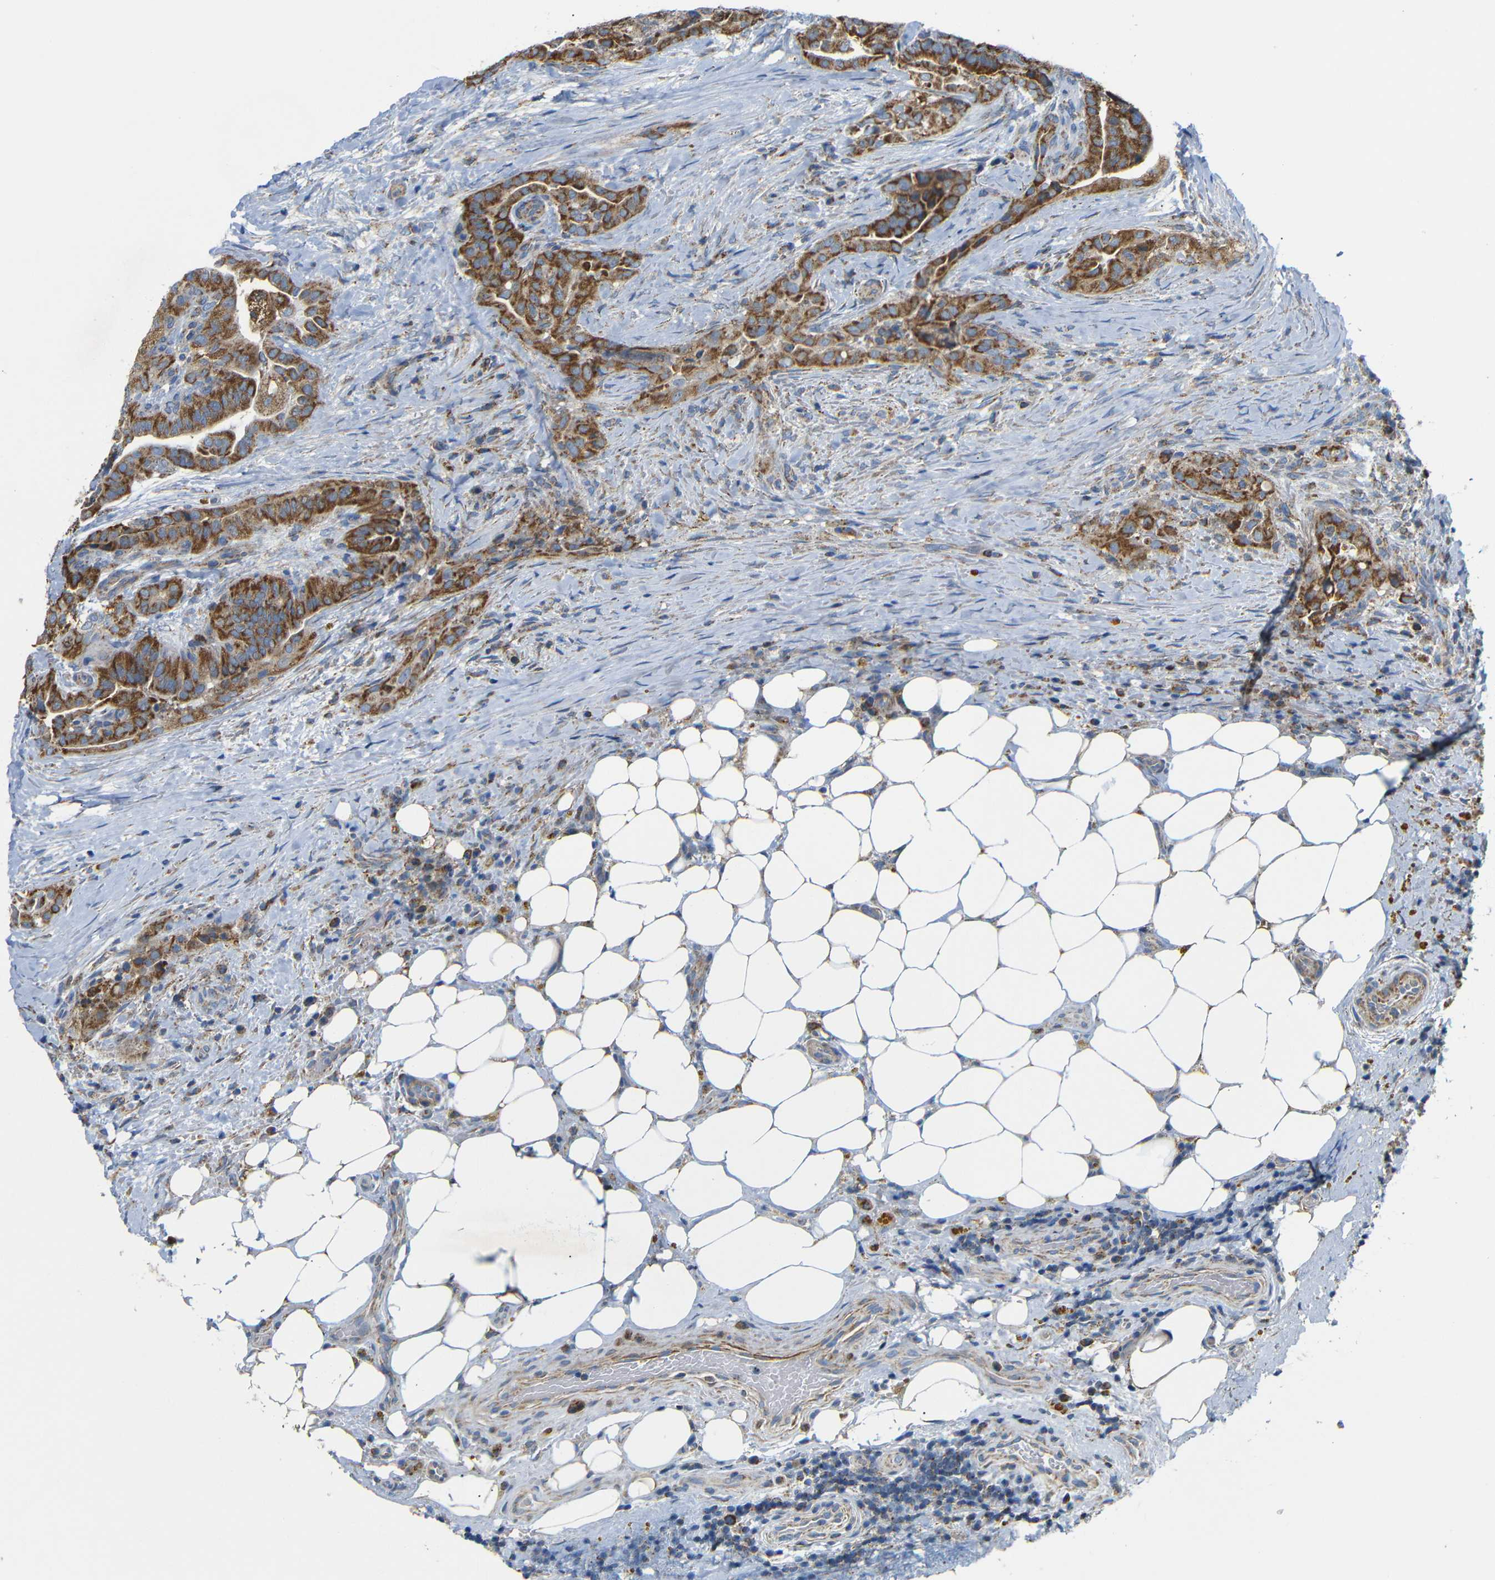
{"staining": {"intensity": "strong", "quantity": ">75%", "location": "cytoplasmic/membranous"}, "tissue": "thyroid cancer", "cell_type": "Tumor cells", "image_type": "cancer", "snomed": [{"axis": "morphology", "description": "Papillary adenocarcinoma, NOS"}, {"axis": "topography", "description": "Thyroid gland"}], "caption": "Thyroid papillary adenocarcinoma stained with a protein marker displays strong staining in tumor cells.", "gene": "FAM171B", "patient": {"sex": "male", "age": 77}}